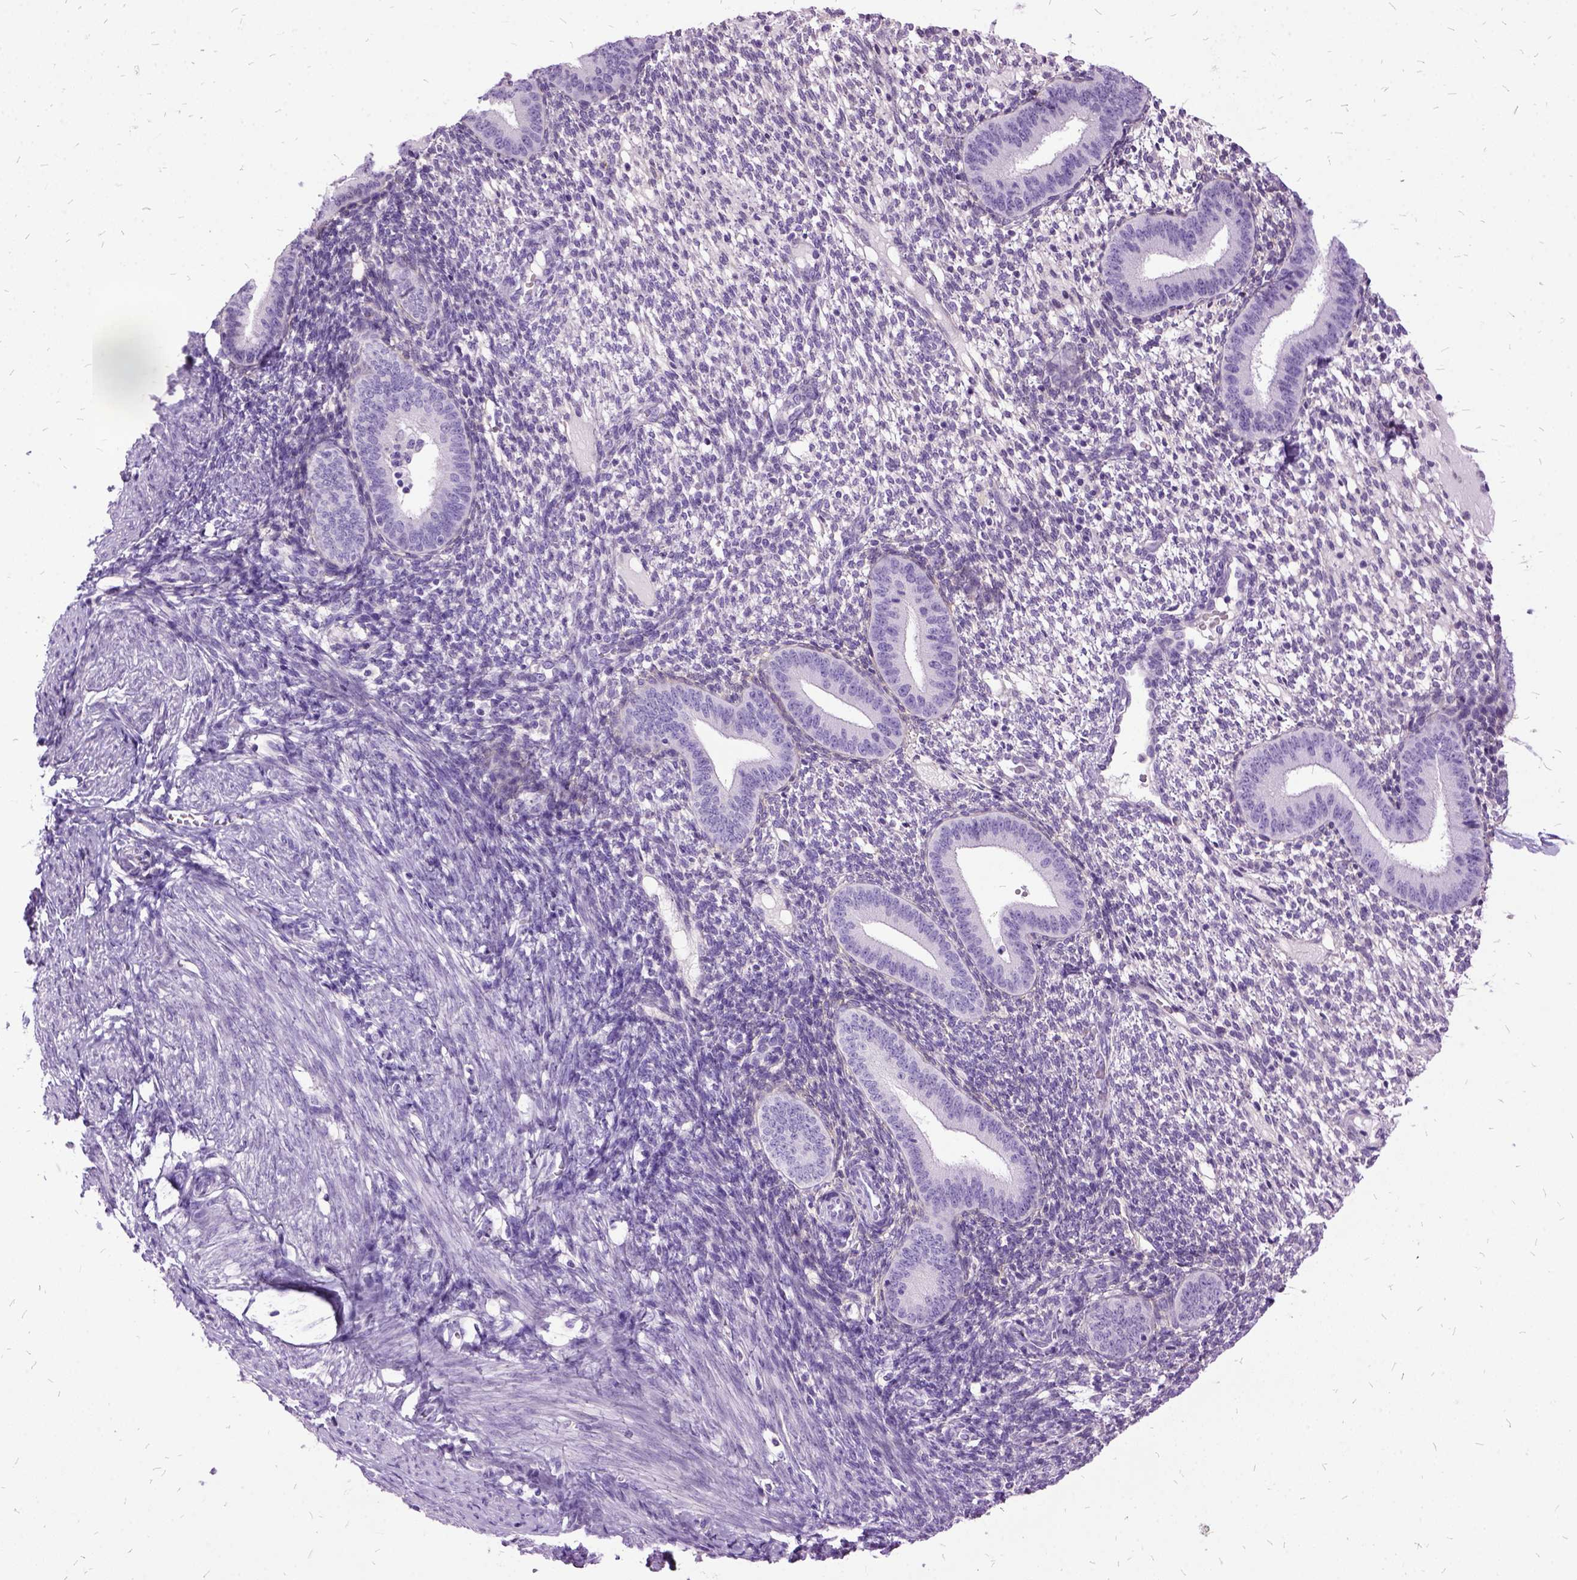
{"staining": {"intensity": "negative", "quantity": "none", "location": "none"}, "tissue": "endometrium", "cell_type": "Cells in endometrial stroma", "image_type": "normal", "snomed": [{"axis": "morphology", "description": "Normal tissue, NOS"}, {"axis": "topography", "description": "Endometrium"}], "caption": "There is no significant positivity in cells in endometrial stroma of endometrium. Nuclei are stained in blue.", "gene": "MME", "patient": {"sex": "female", "age": 40}}